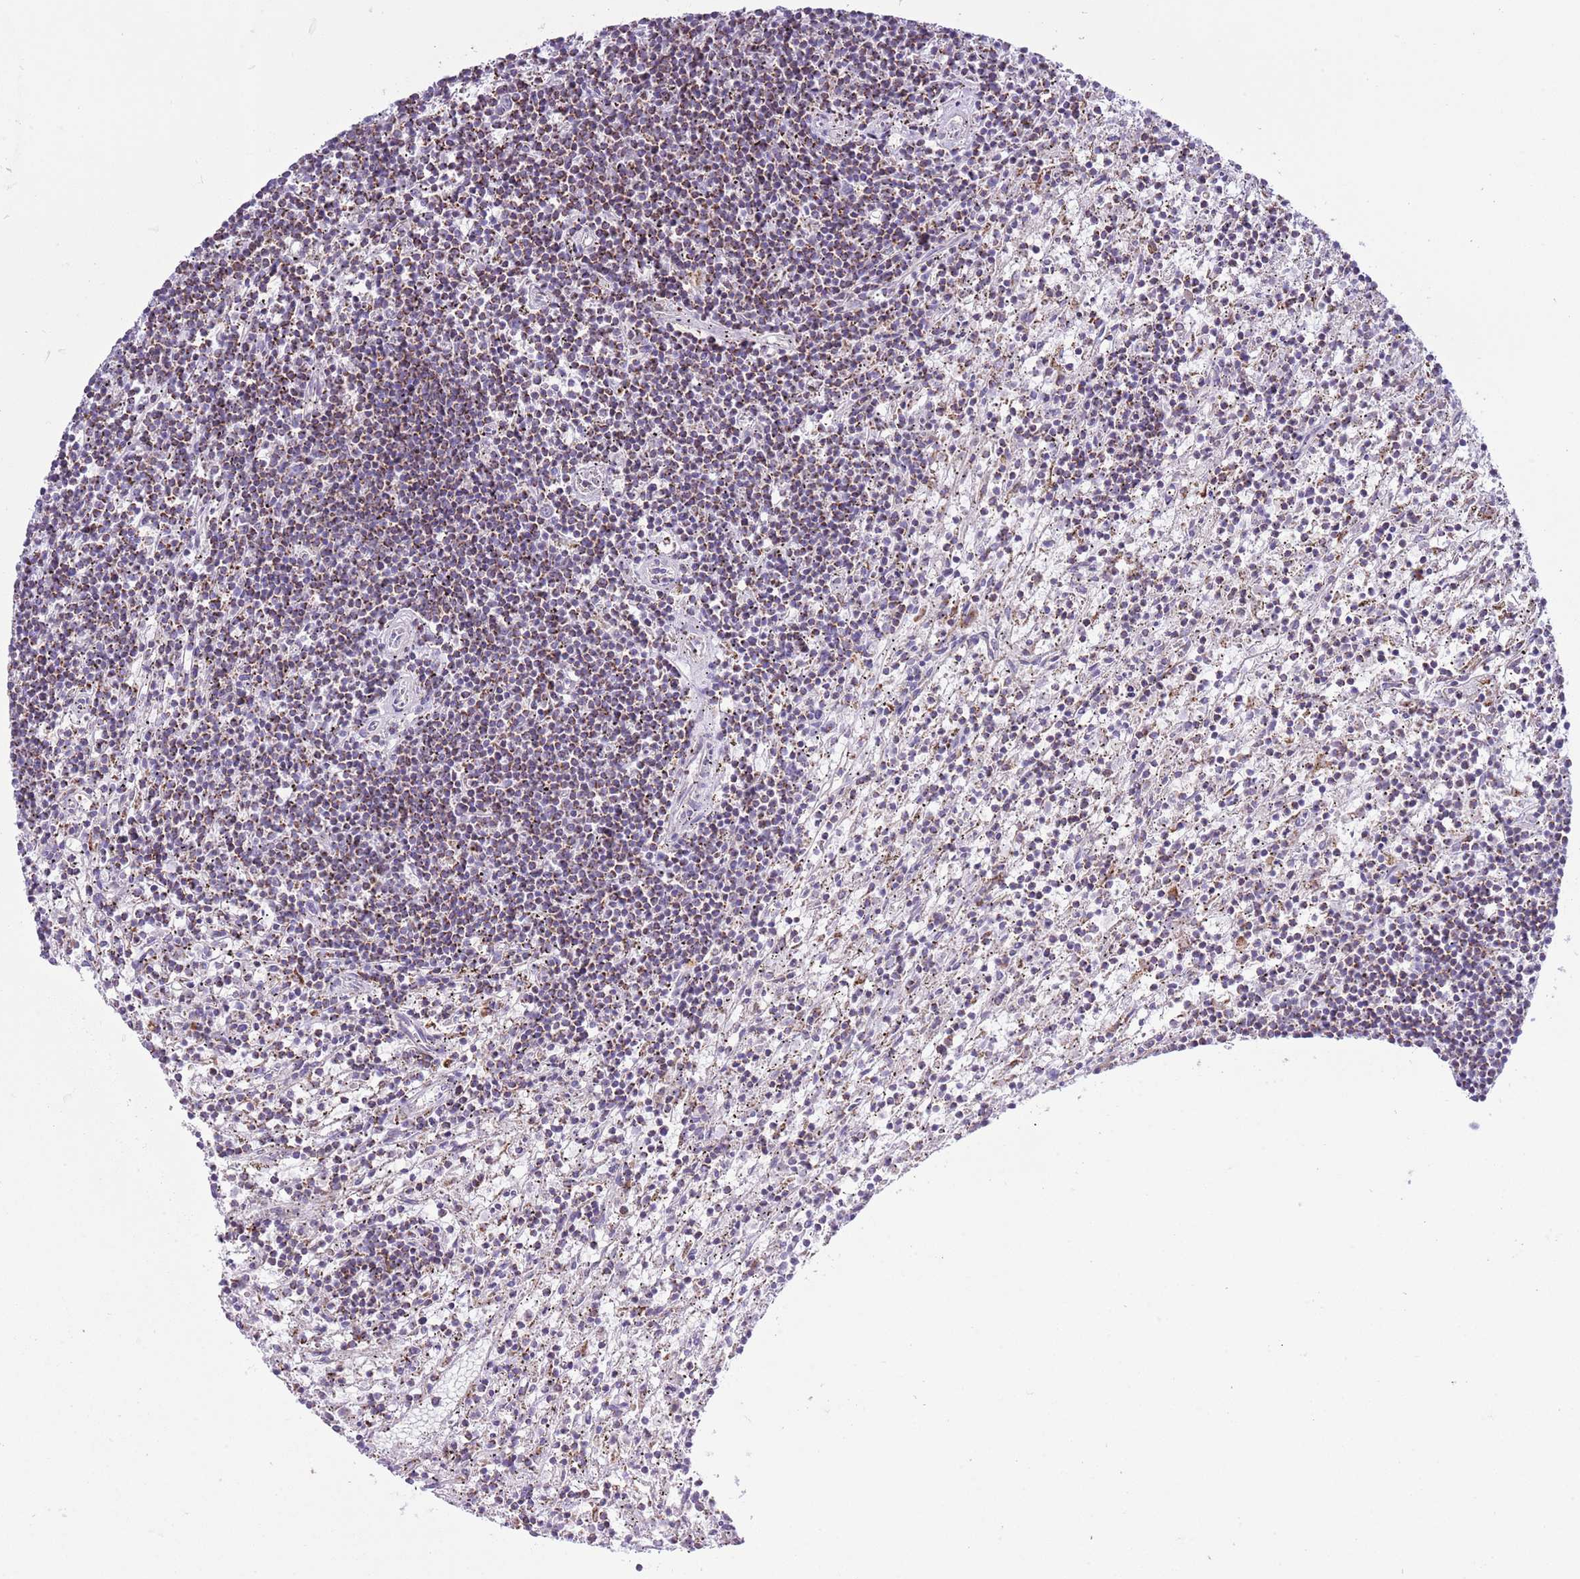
{"staining": {"intensity": "moderate", "quantity": "25%-75%", "location": "cytoplasmic/membranous"}, "tissue": "lymphoma", "cell_type": "Tumor cells", "image_type": "cancer", "snomed": [{"axis": "morphology", "description": "Malignant lymphoma, non-Hodgkin's type, Low grade"}, {"axis": "topography", "description": "Spleen"}], "caption": "Protein staining of lymphoma tissue shows moderate cytoplasmic/membranous expression in about 25%-75% of tumor cells. Nuclei are stained in blue.", "gene": "ATP6V1B1", "patient": {"sex": "male", "age": 76}}